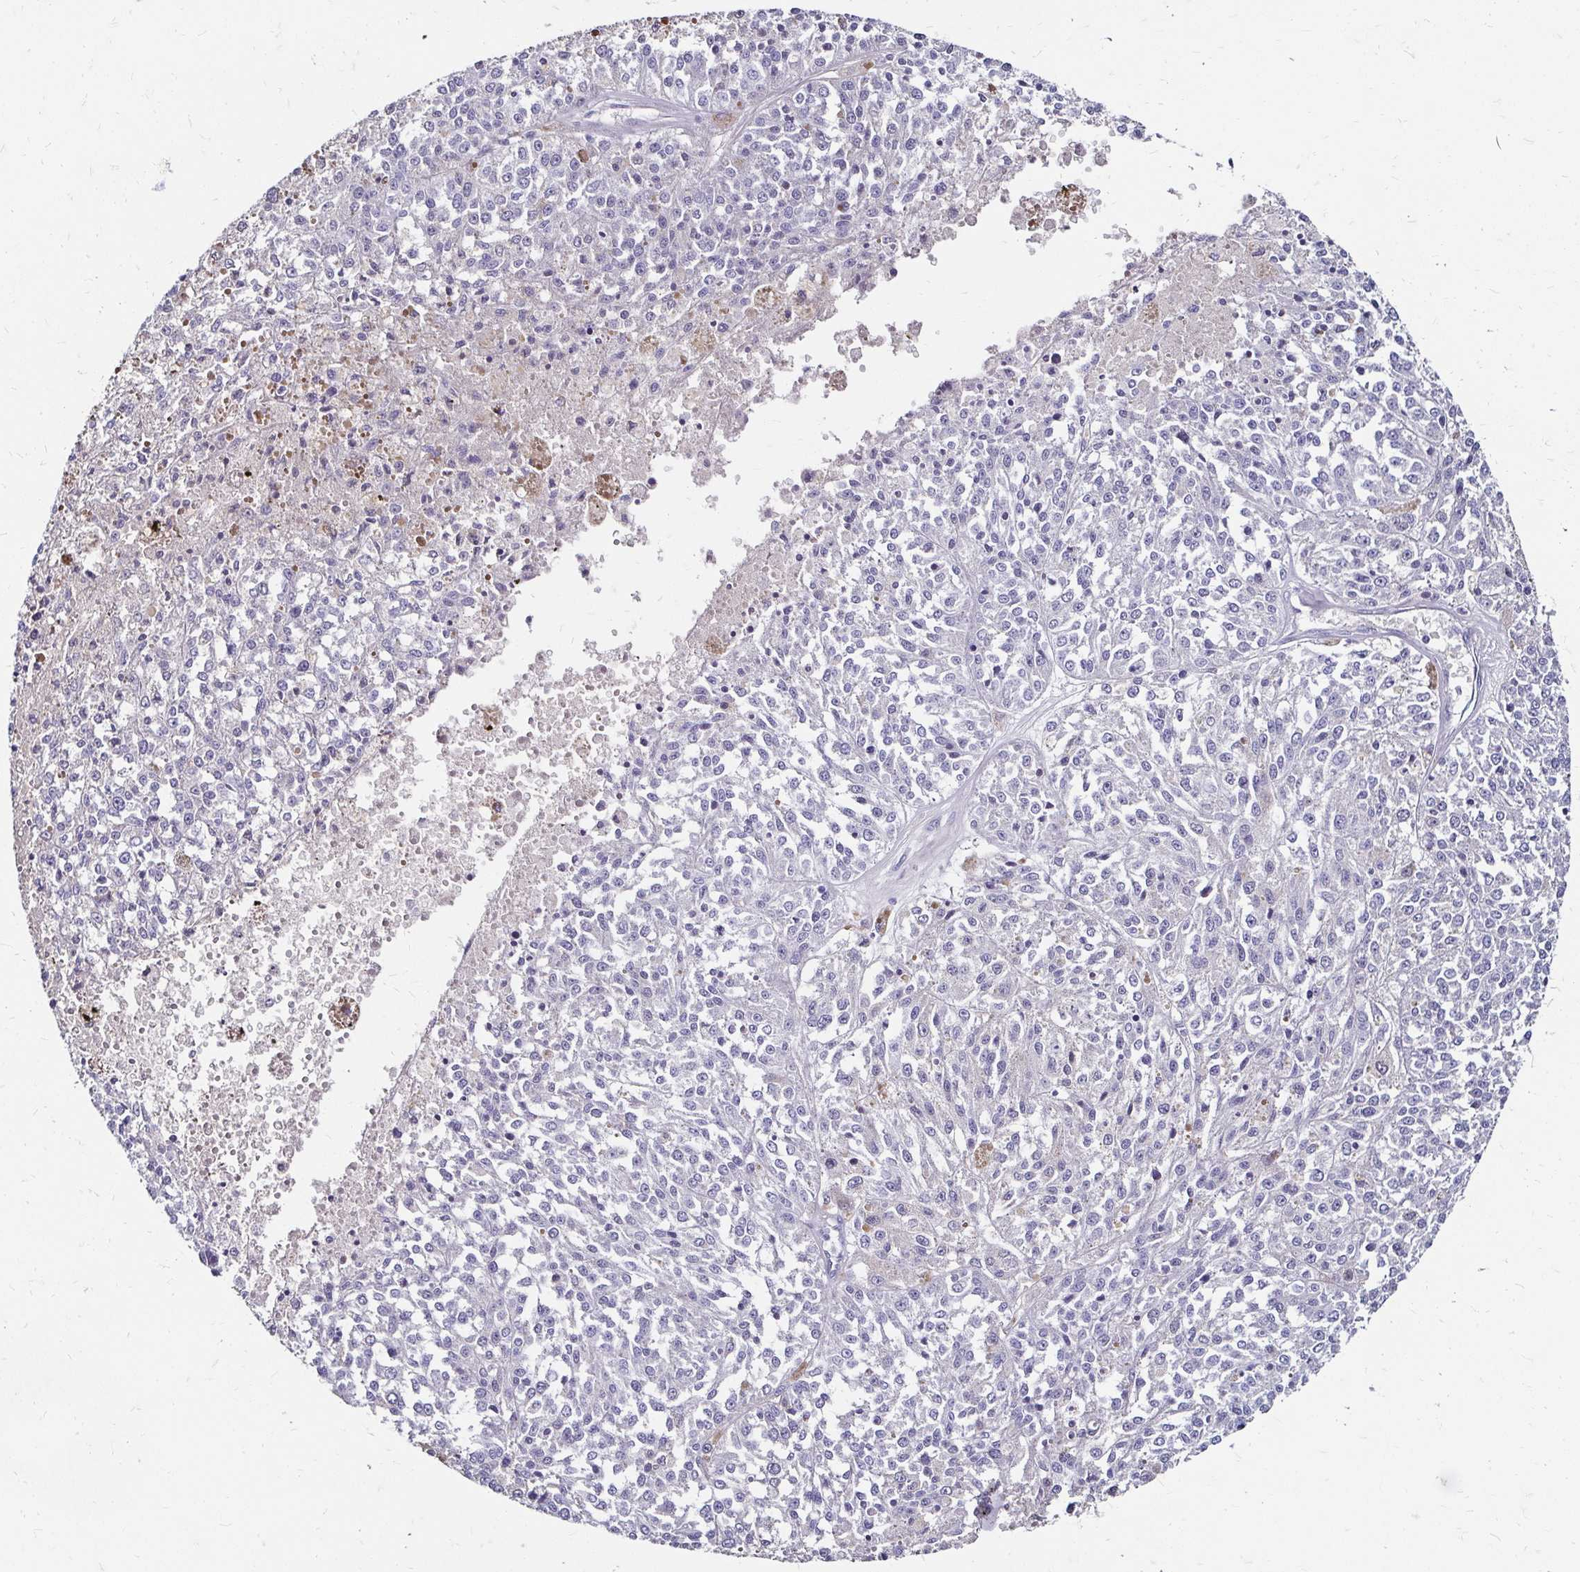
{"staining": {"intensity": "negative", "quantity": "none", "location": "none"}, "tissue": "melanoma", "cell_type": "Tumor cells", "image_type": "cancer", "snomed": [{"axis": "morphology", "description": "Malignant melanoma, Metastatic site"}, {"axis": "topography", "description": "Lymph node"}], "caption": "Immunohistochemistry (IHC) photomicrograph of neoplastic tissue: malignant melanoma (metastatic site) stained with DAB displays no significant protein expression in tumor cells.", "gene": "SCG3", "patient": {"sex": "female", "age": 64}}